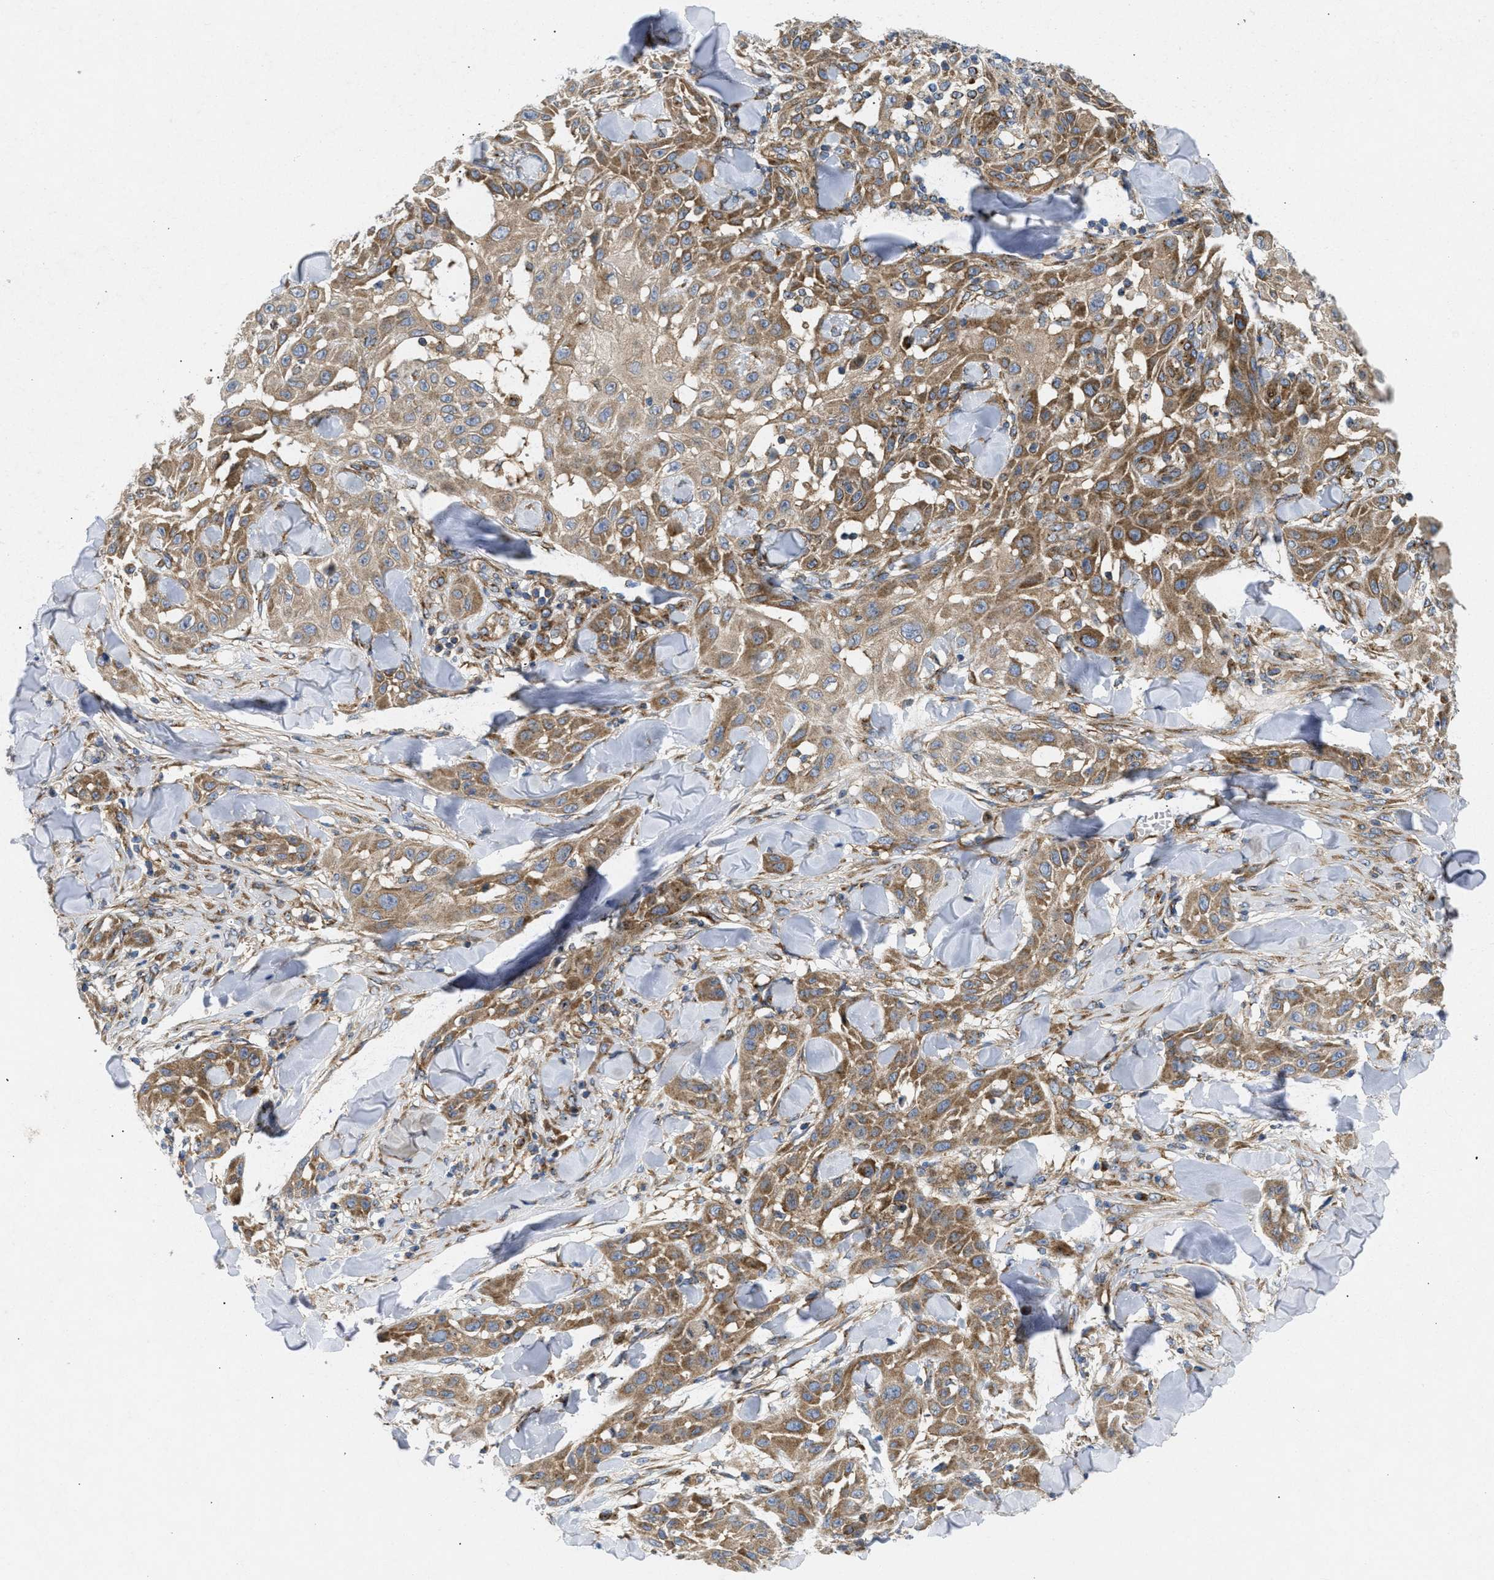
{"staining": {"intensity": "moderate", "quantity": ">75%", "location": "cytoplasmic/membranous"}, "tissue": "skin cancer", "cell_type": "Tumor cells", "image_type": "cancer", "snomed": [{"axis": "morphology", "description": "Squamous cell carcinoma, NOS"}, {"axis": "topography", "description": "Skin"}], "caption": "Immunohistochemical staining of human skin cancer (squamous cell carcinoma) shows medium levels of moderate cytoplasmic/membranous staining in about >75% of tumor cells.", "gene": "DCTN4", "patient": {"sex": "male", "age": 24}}